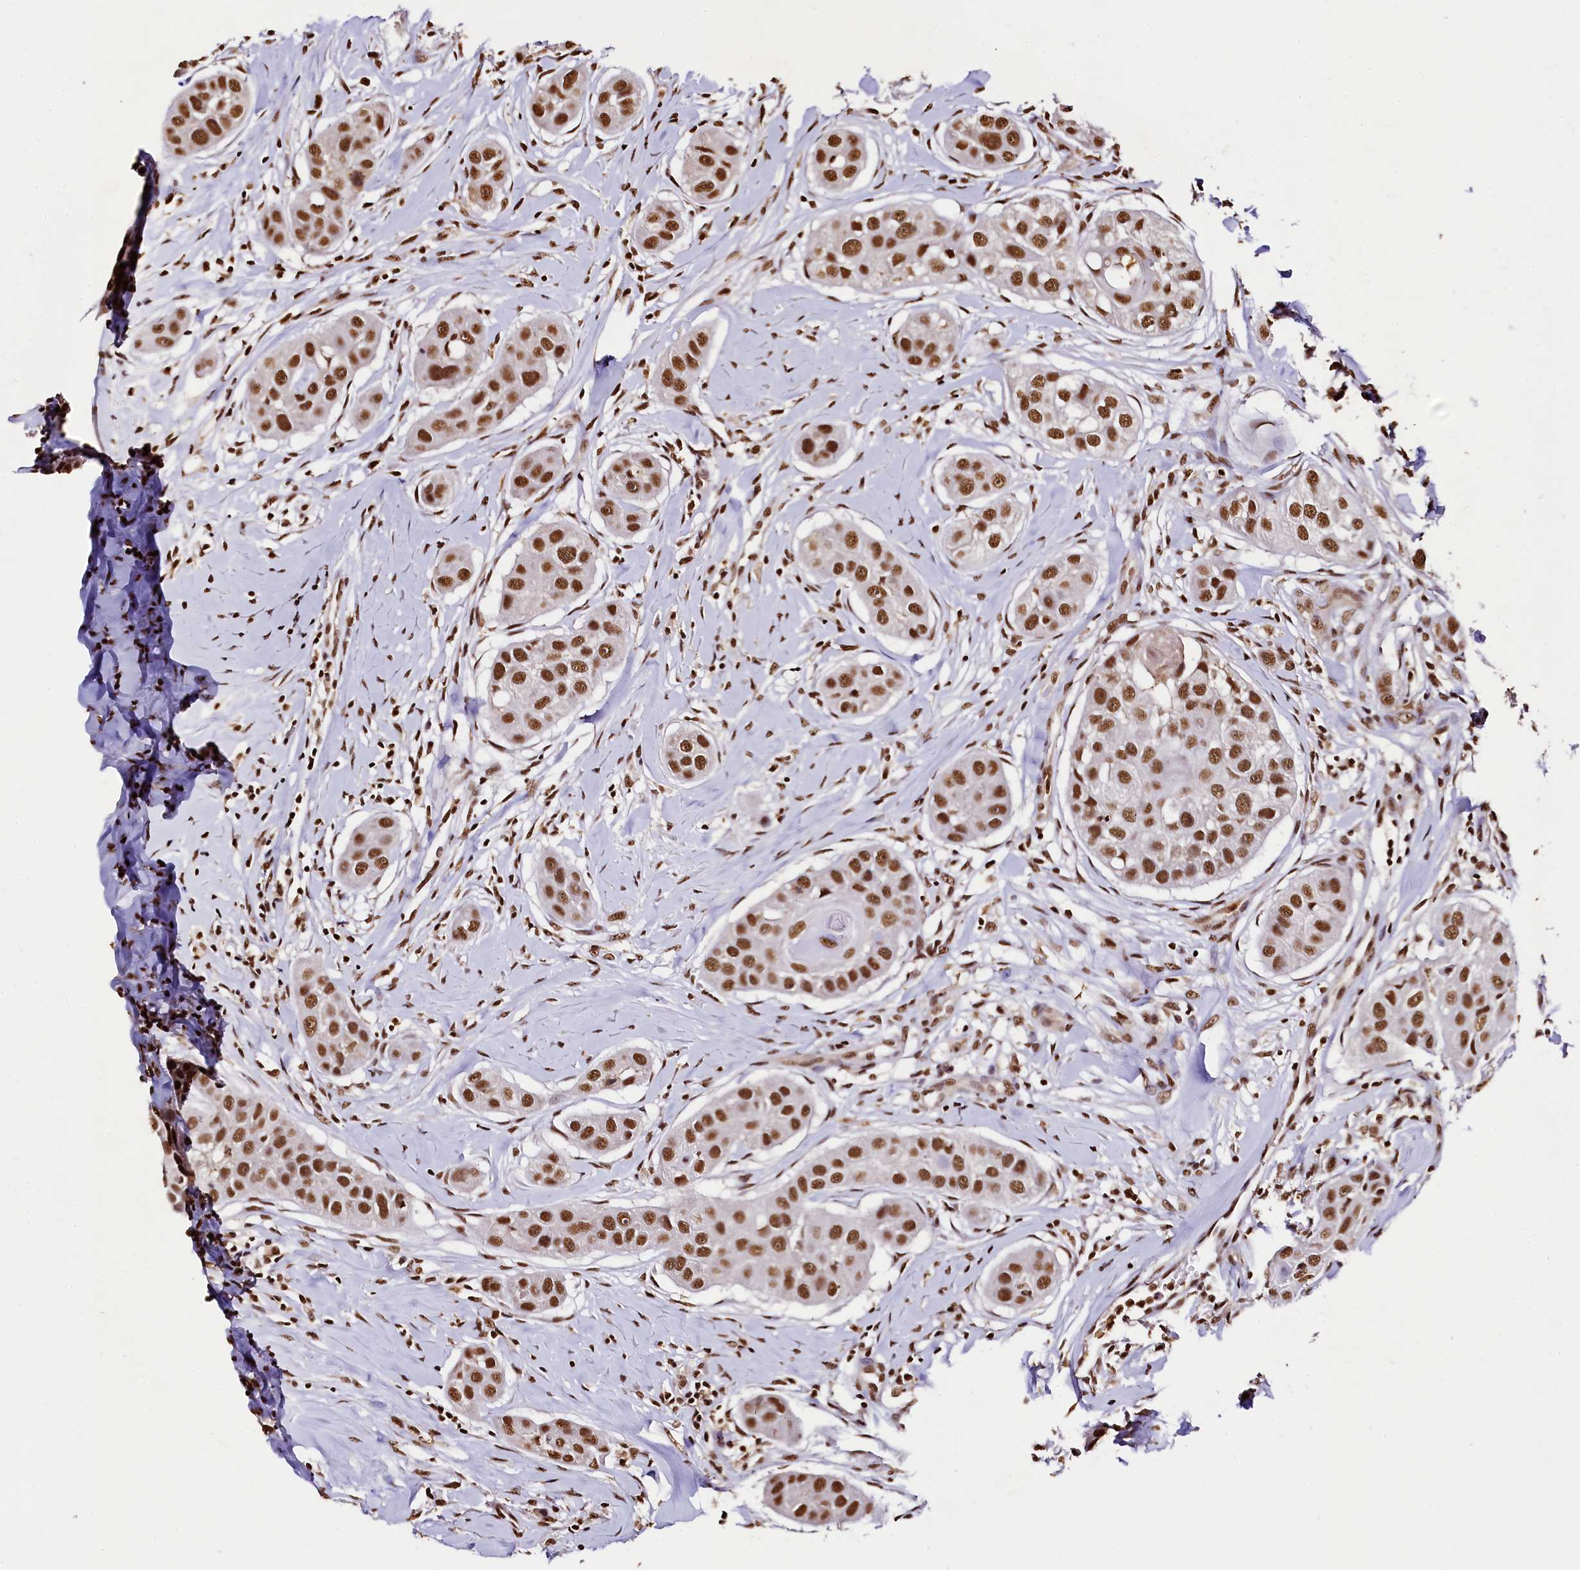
{"staining": {"intensity": "strong", "quantity": ">75%", "location": "nuclear"}, "tissue": "head and neck cancer", "cell_type": "Tumor cells", "image_type": "cancer", "snomed": [{"axis": "morphology", "description": "Normal tissue, NOS"}, {"axis": "morphology", "description": "Squamous cell carcinoma, NOS"}, {"axis": "topography", "description": "Skeletal muscle"}, {"axis": "topography", "description": "Head-Neck"}], "caption": "Immunohistochemical staining of human head and neck squamous cell carcinoma exhibits strong nuclear protein expression in approximately >75% of tumor cells.", "gene": "SNRPD2", "patient": {"sex": "male", "age": 51}}